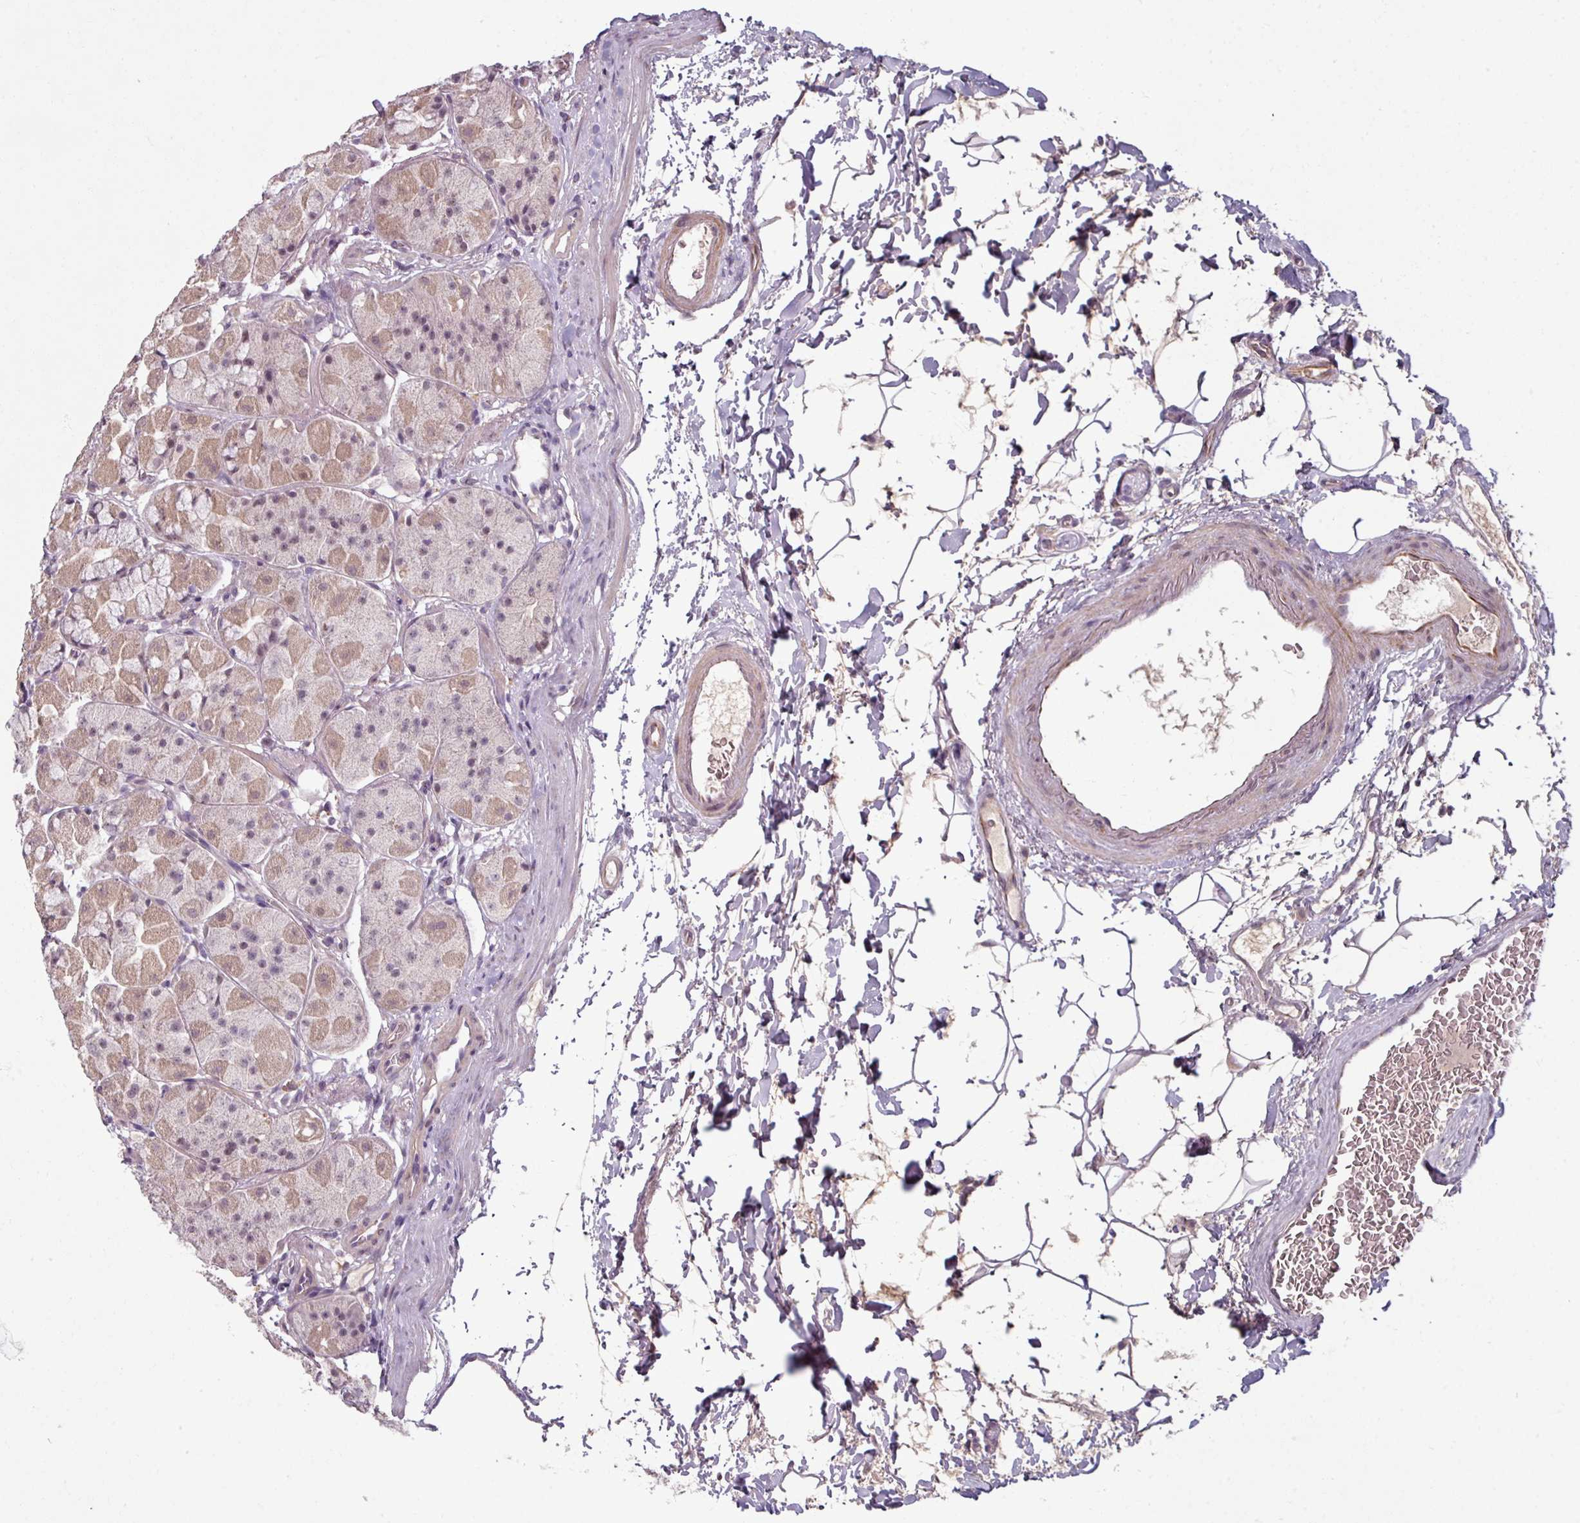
{"staining": {"intensity": "moderate", "quantity": "25%-75%", "location": "cytoplasmic/membranous,nuclear"}, "tissue": "stomach", "cell_type": "Glandular cells", "image_type": "normal", "snomed": [{"axis": "morphology", "description": "Normal tissue, NOS"}, {"axis": "topography", "description": "Stomach"}], "caption": "Protein expression analysis of normal stomach shows moderate cytoplasmic/membranous,nuclear expression in approximately 25%-75% of glandular cells.", "gene": "UVSSA", "patient": {"sex": "male", "age": 57}}